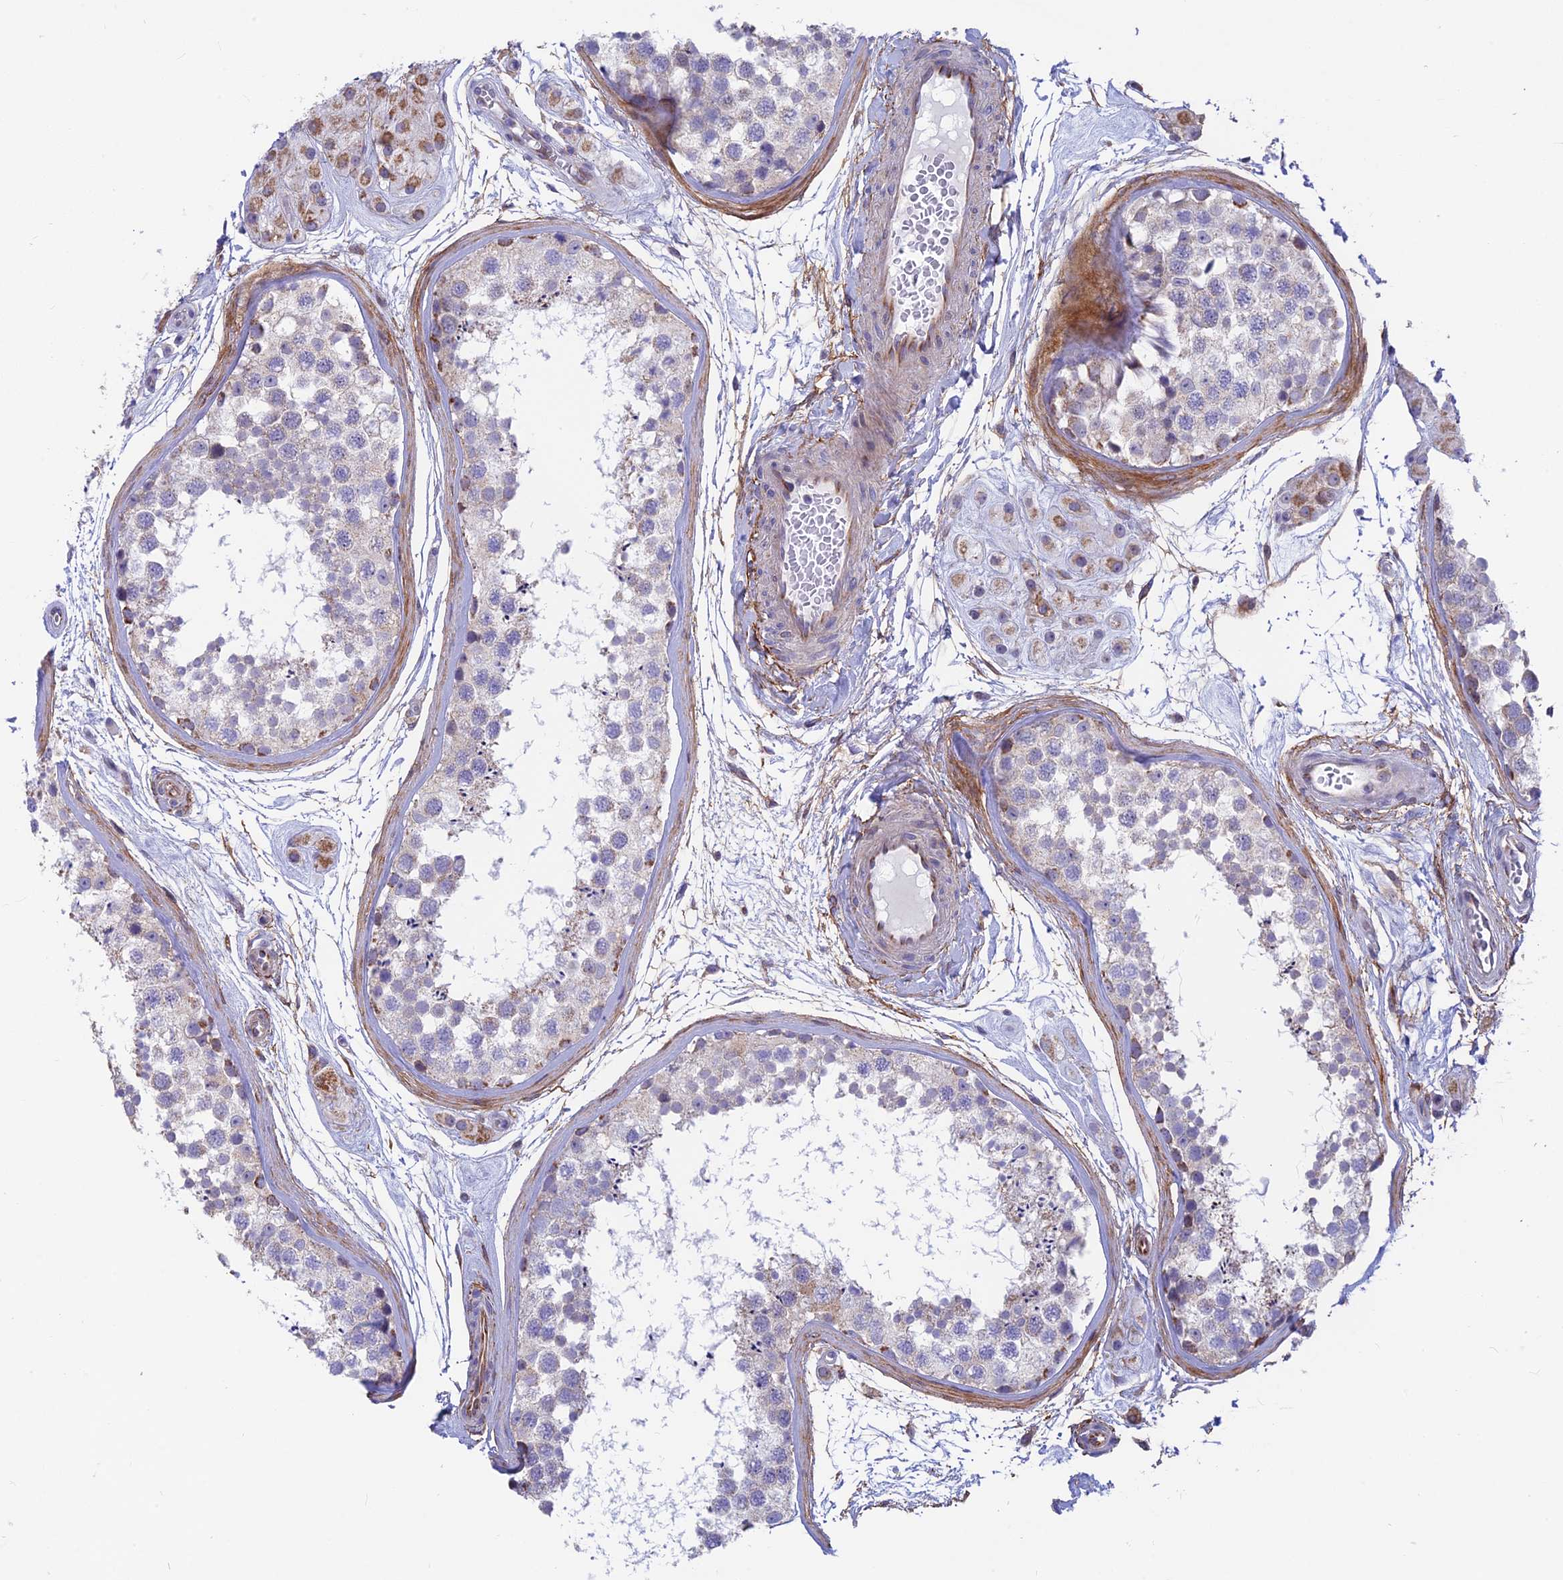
{"staining": {"intensity": "moderate", "quantity": "<25%", "location": "cytoplasmic/membranous"}, "tissue": "testis", "cell_type": "Cells in seminiferous ducts", "image_type": "normal", "snomed": [{"axis": "morphology", "description": "Normal tissue, NOS"}, {"axis": "topography", "description": "Testis"}], "caption": "Protein expression analysis of benign human testis reveals moderate cytoplasmic/membranous expression in approximately <25% of cells in seminiferous ducts.", "gene": "PLAC9", "patient": {"sex": "male", "age": 56}}